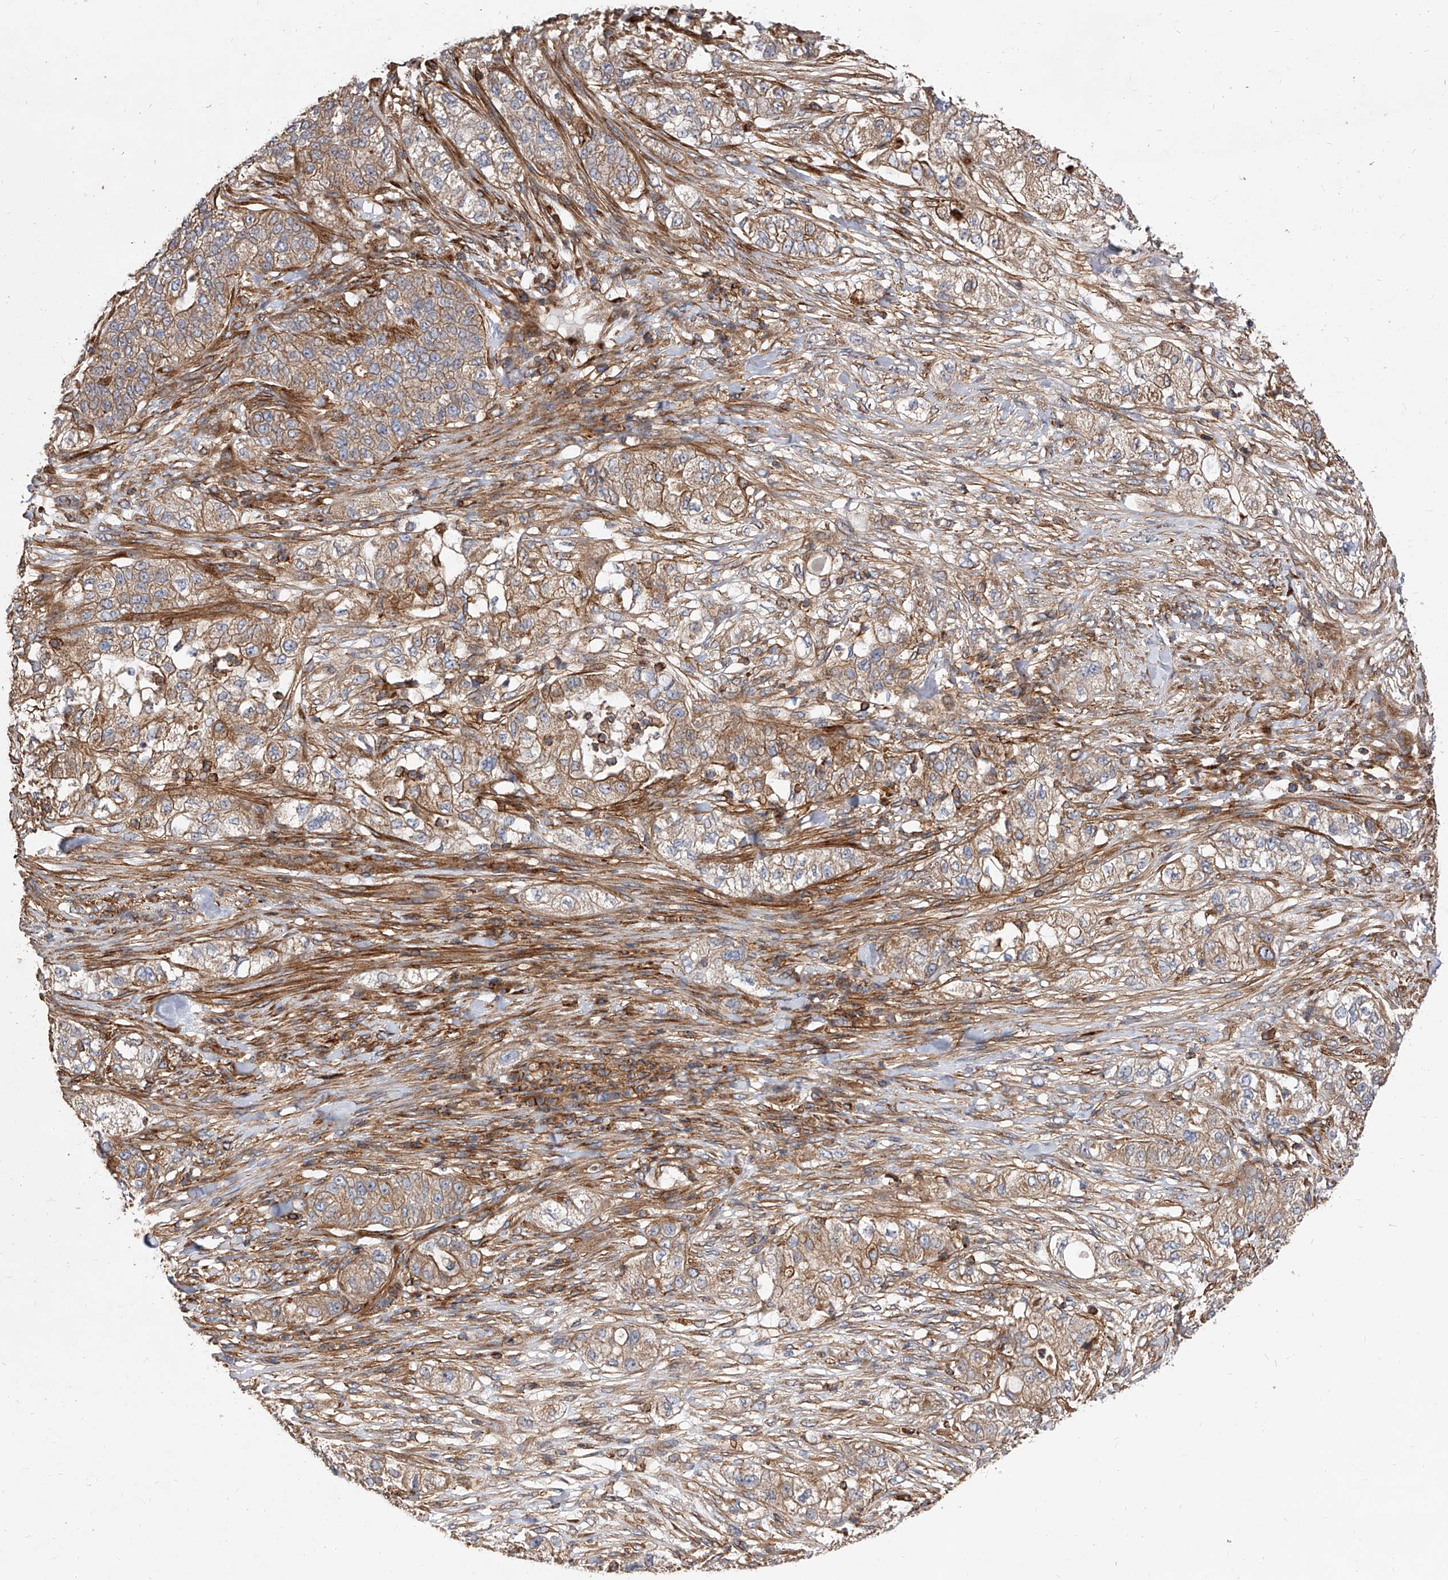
{"staining": {"intensity": "moderate", "quantity": ">75%", "location": "cytoplasmic/membranous"}, "tissue": "pancreatic cancer", "cell_type": "Tumor cells", "image_type": "cancer", "snomed": [{"axis": "morphology", "description": "Adenocarcinoma, NOS"}, {"axis": "topography", "description": "Pancreas"}], "caption": "The histopathology image demonstrates immunohistochemical staining of adenocarcinoma (pancreatic). There is moderate cytoplasmic/membranous expression is present in approximately >75% of tumor cells.", "gene": "PISD", "patient": {"sex": "female", "age": 78}}